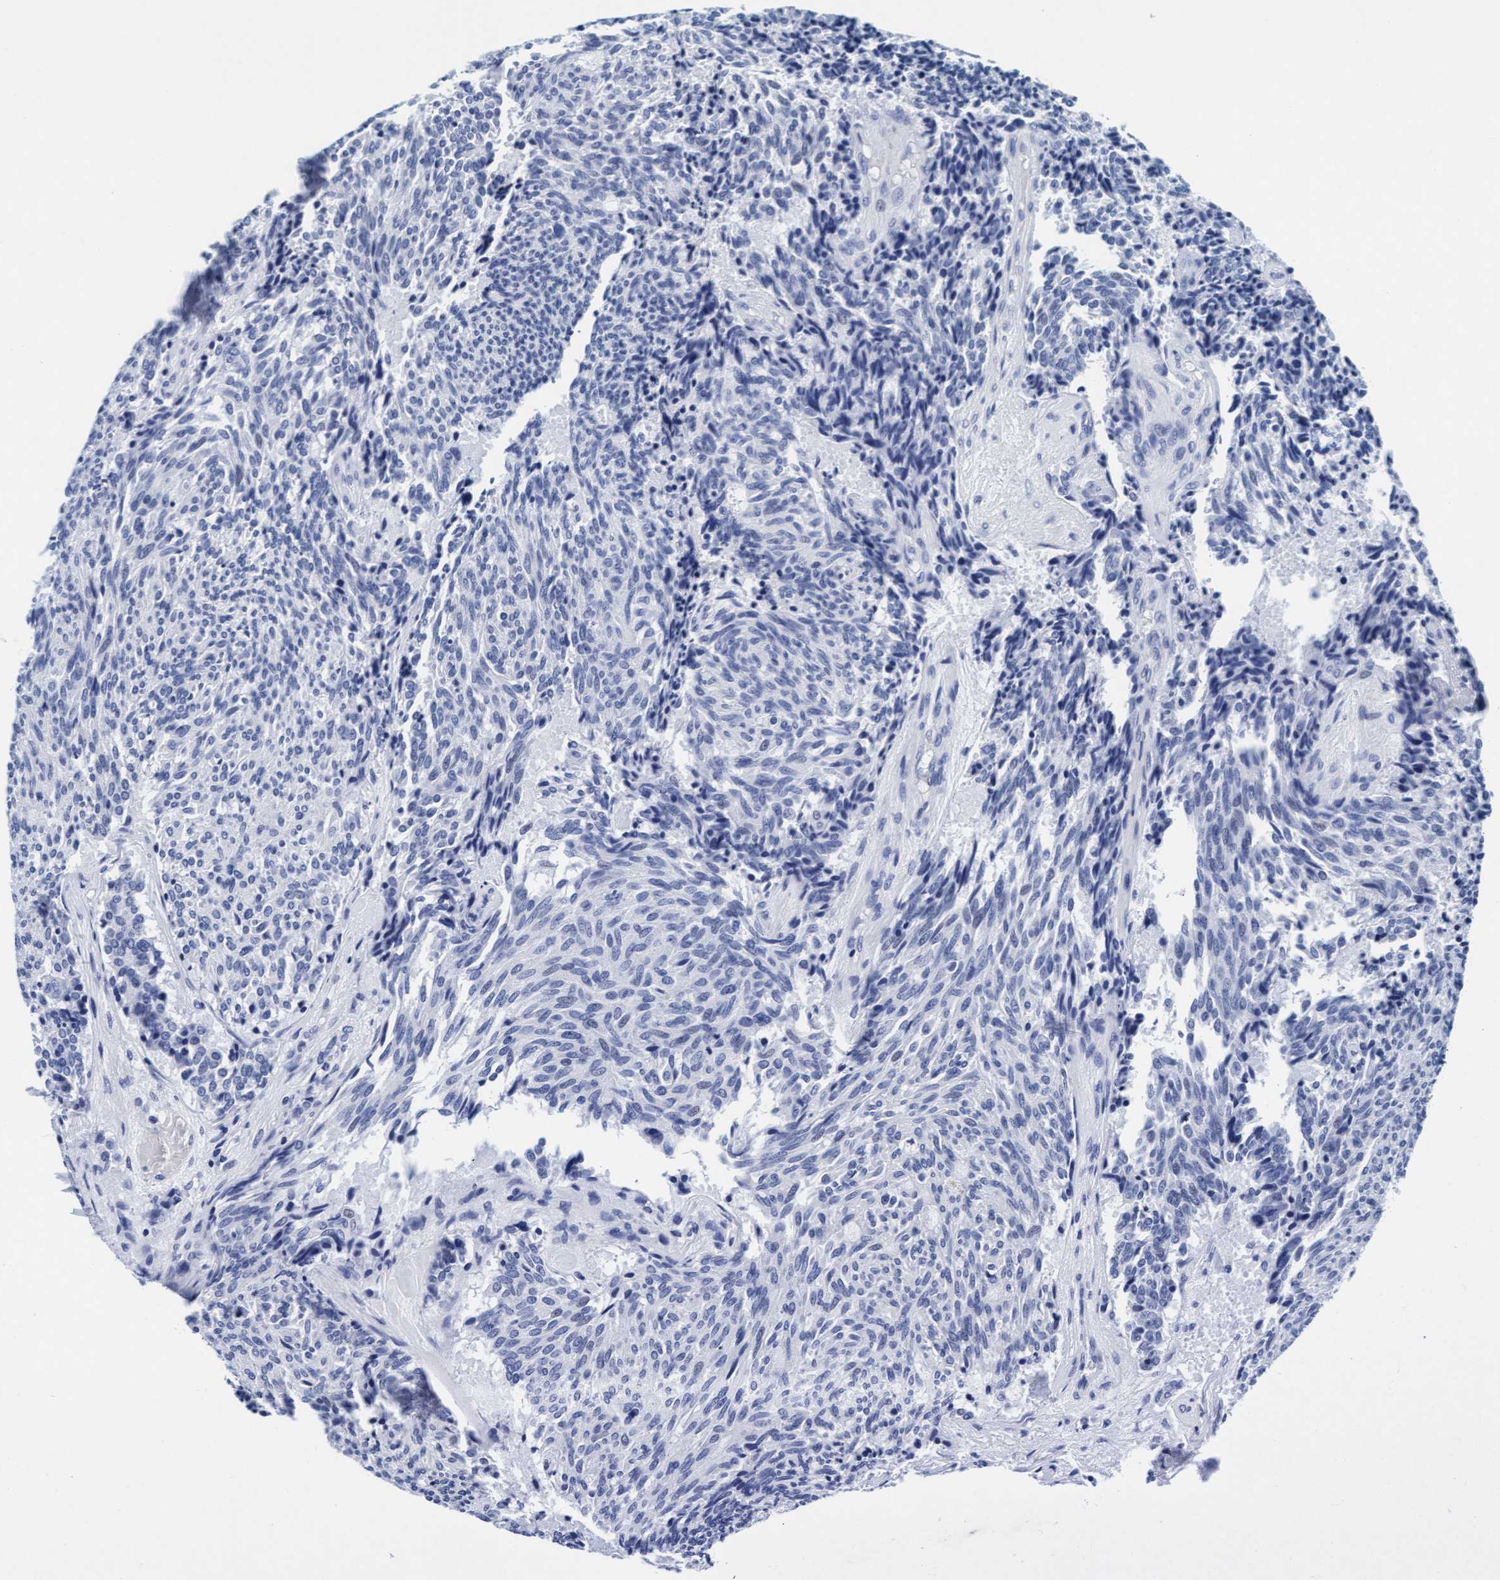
{"staining": {"intensity": "negative", "quantity": "none", "location": "none"}, "tissue": "carcinoid", "cell_type": "Tumor cells", "image_type": "cancer", "snomed": [{"axis": "morphology", "description": "Carcinoid, malignant, NOS"}, {"axis": "topography", "description": "Pancreas"}], "caption": "DAB (3,3'-diaminobenzidine) immunohistochemical staining of malignant carcinoid displays no significant expression in tumor cells.", "gene": "ARSG", "patient": {"sex": "female", "age": 54}}